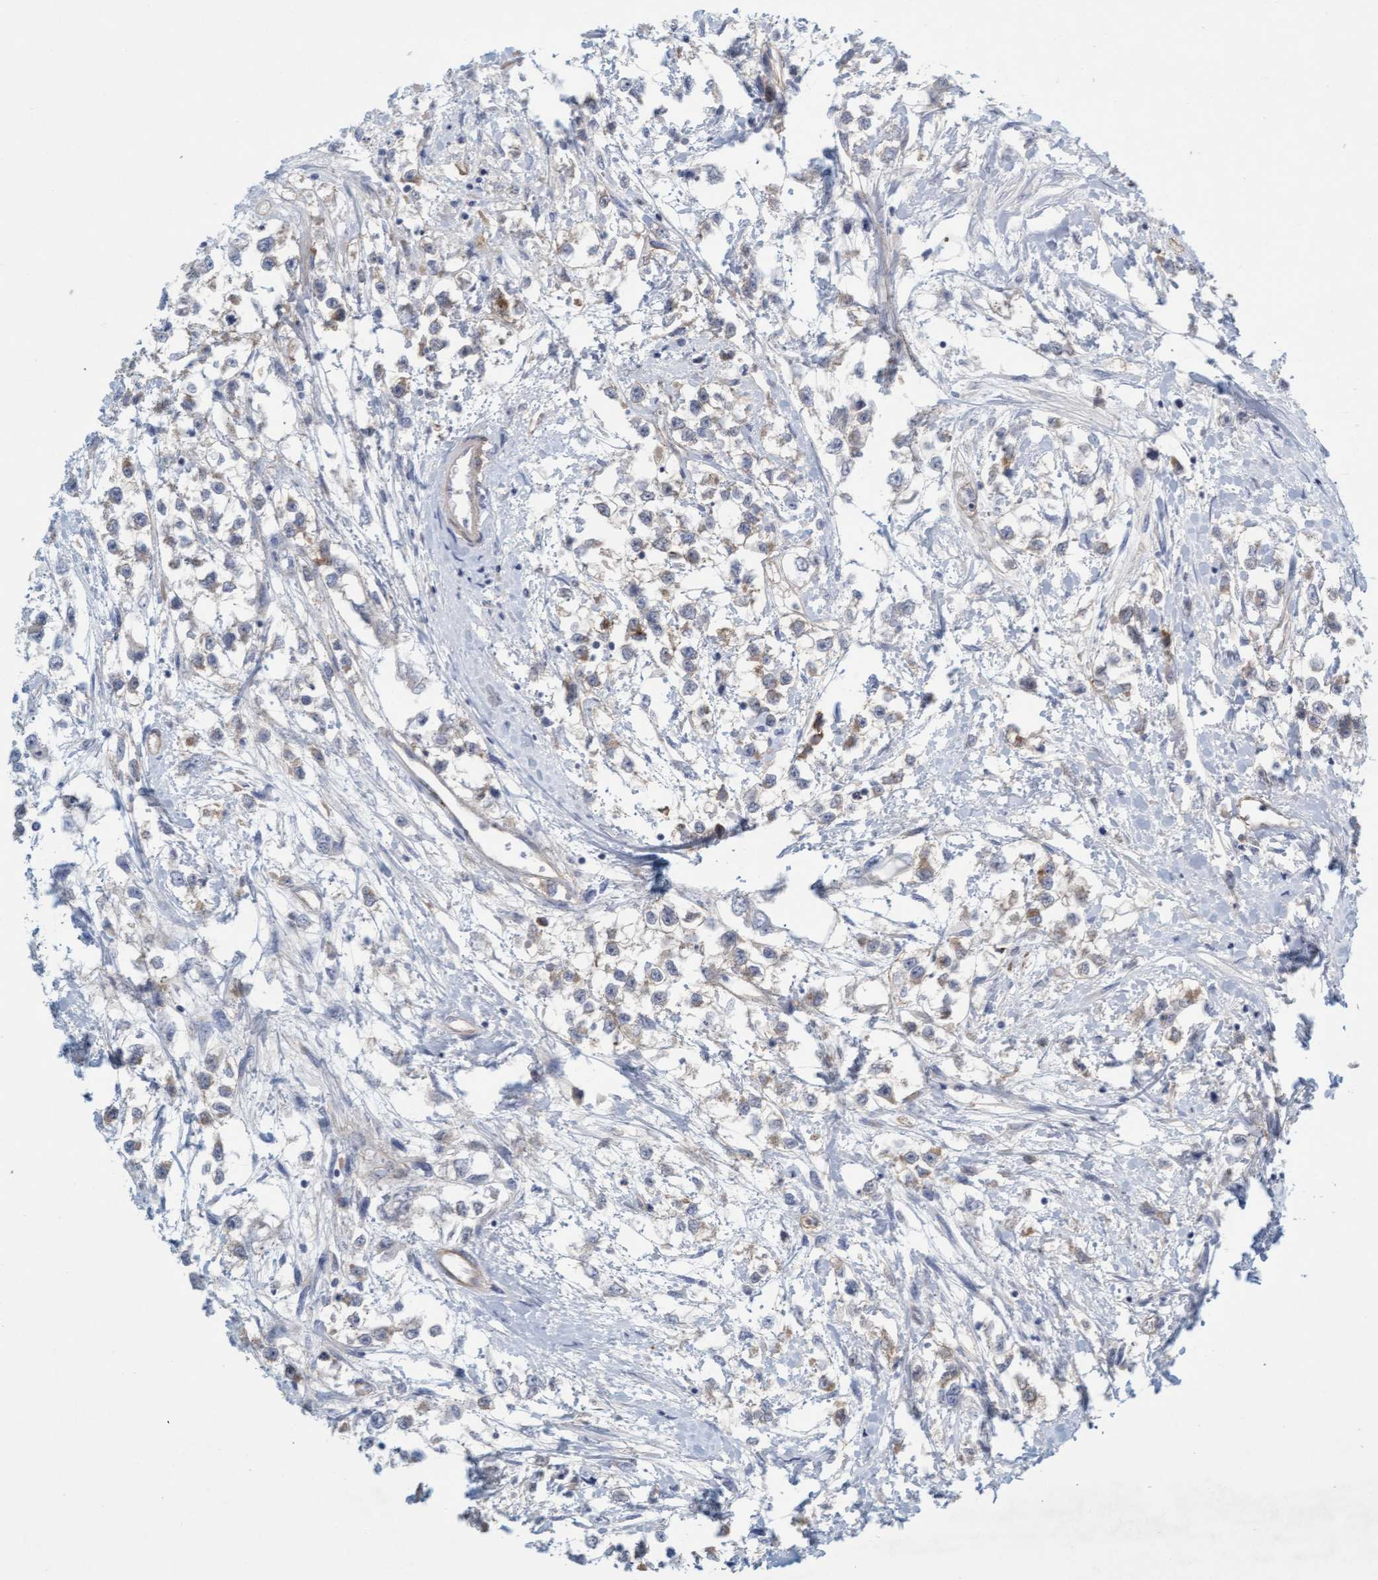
{"staining": {"intensity": "weak", "quantity": "<25%", "location": "cytoplasmic/membranous"}, "tissue": "testis cancer", "cell_type": "Tumor cells", "image_type": "cancer", "snomed": [{"axis": "morphology", "description": "Seminoma, NOS"}, {"axis": "morphology", "description": "Carcinoma, Embryonal, NOS"}, {"axis": "topography", "description": "Testis"}], "caption": "Testis cancer was stained to show a protein in brown. There is no significant positivity in tumor cells.", "gene": "TSTD2", "patient": {"sex": "male", "age": 51}}